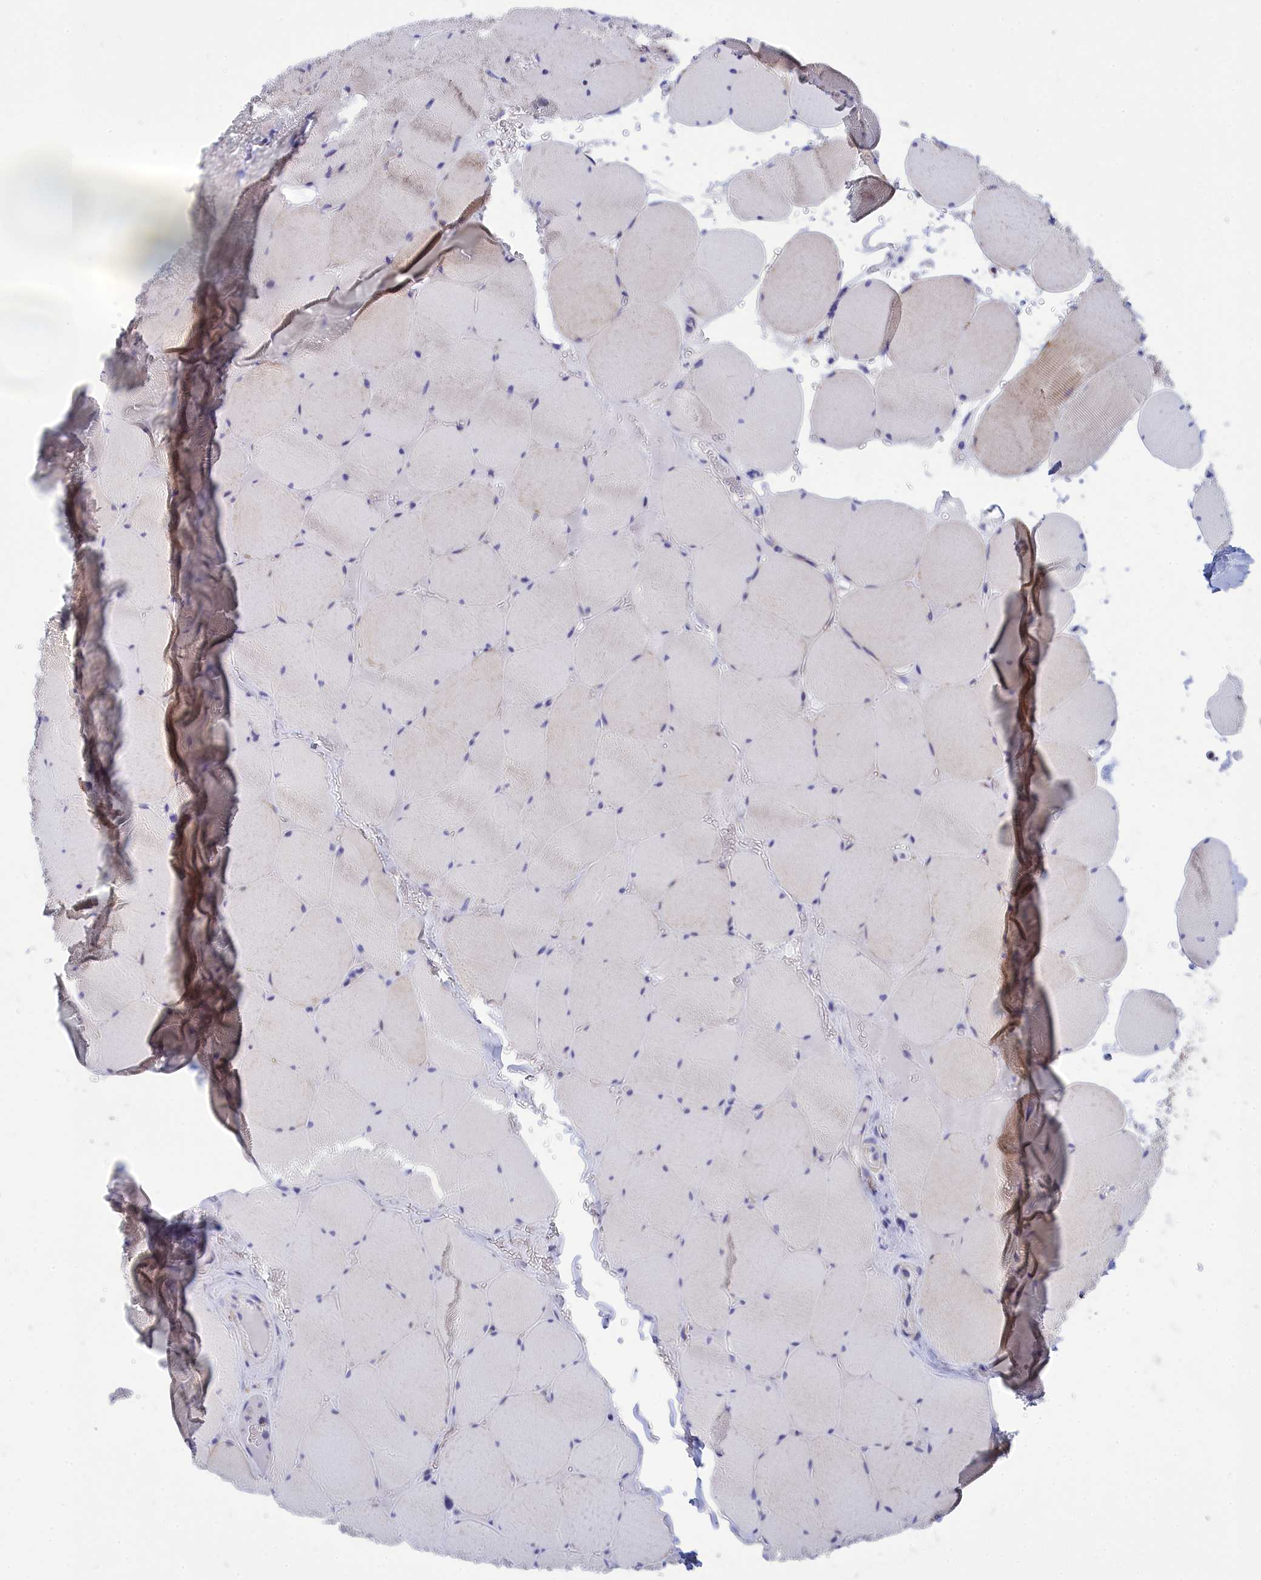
{"staining": {"intensity": "negative", "quantity": "none", "location": "none"}, "tissue": "skeletal muscle", "cell_type": "Myocytes", "image_type": "normal", "snomed": [{"axis": "morphology", "description": "Normal tissue, NOS"}, {"axis": "topography", "description": "Skeletal muscle"}, {"axis": "topography", "description": "Head-Neck"}], "caption": "IHC of unremarkable skeletal muscle shows no expression in myocytes. (Stains: DAB immunohistochemistry (IHC) with hematoxylin counter stain, Microscopy: brightfield microscopy at high magnification).", "gene": "CCRL2", "patient": {"sex": "male", "age": 66}}